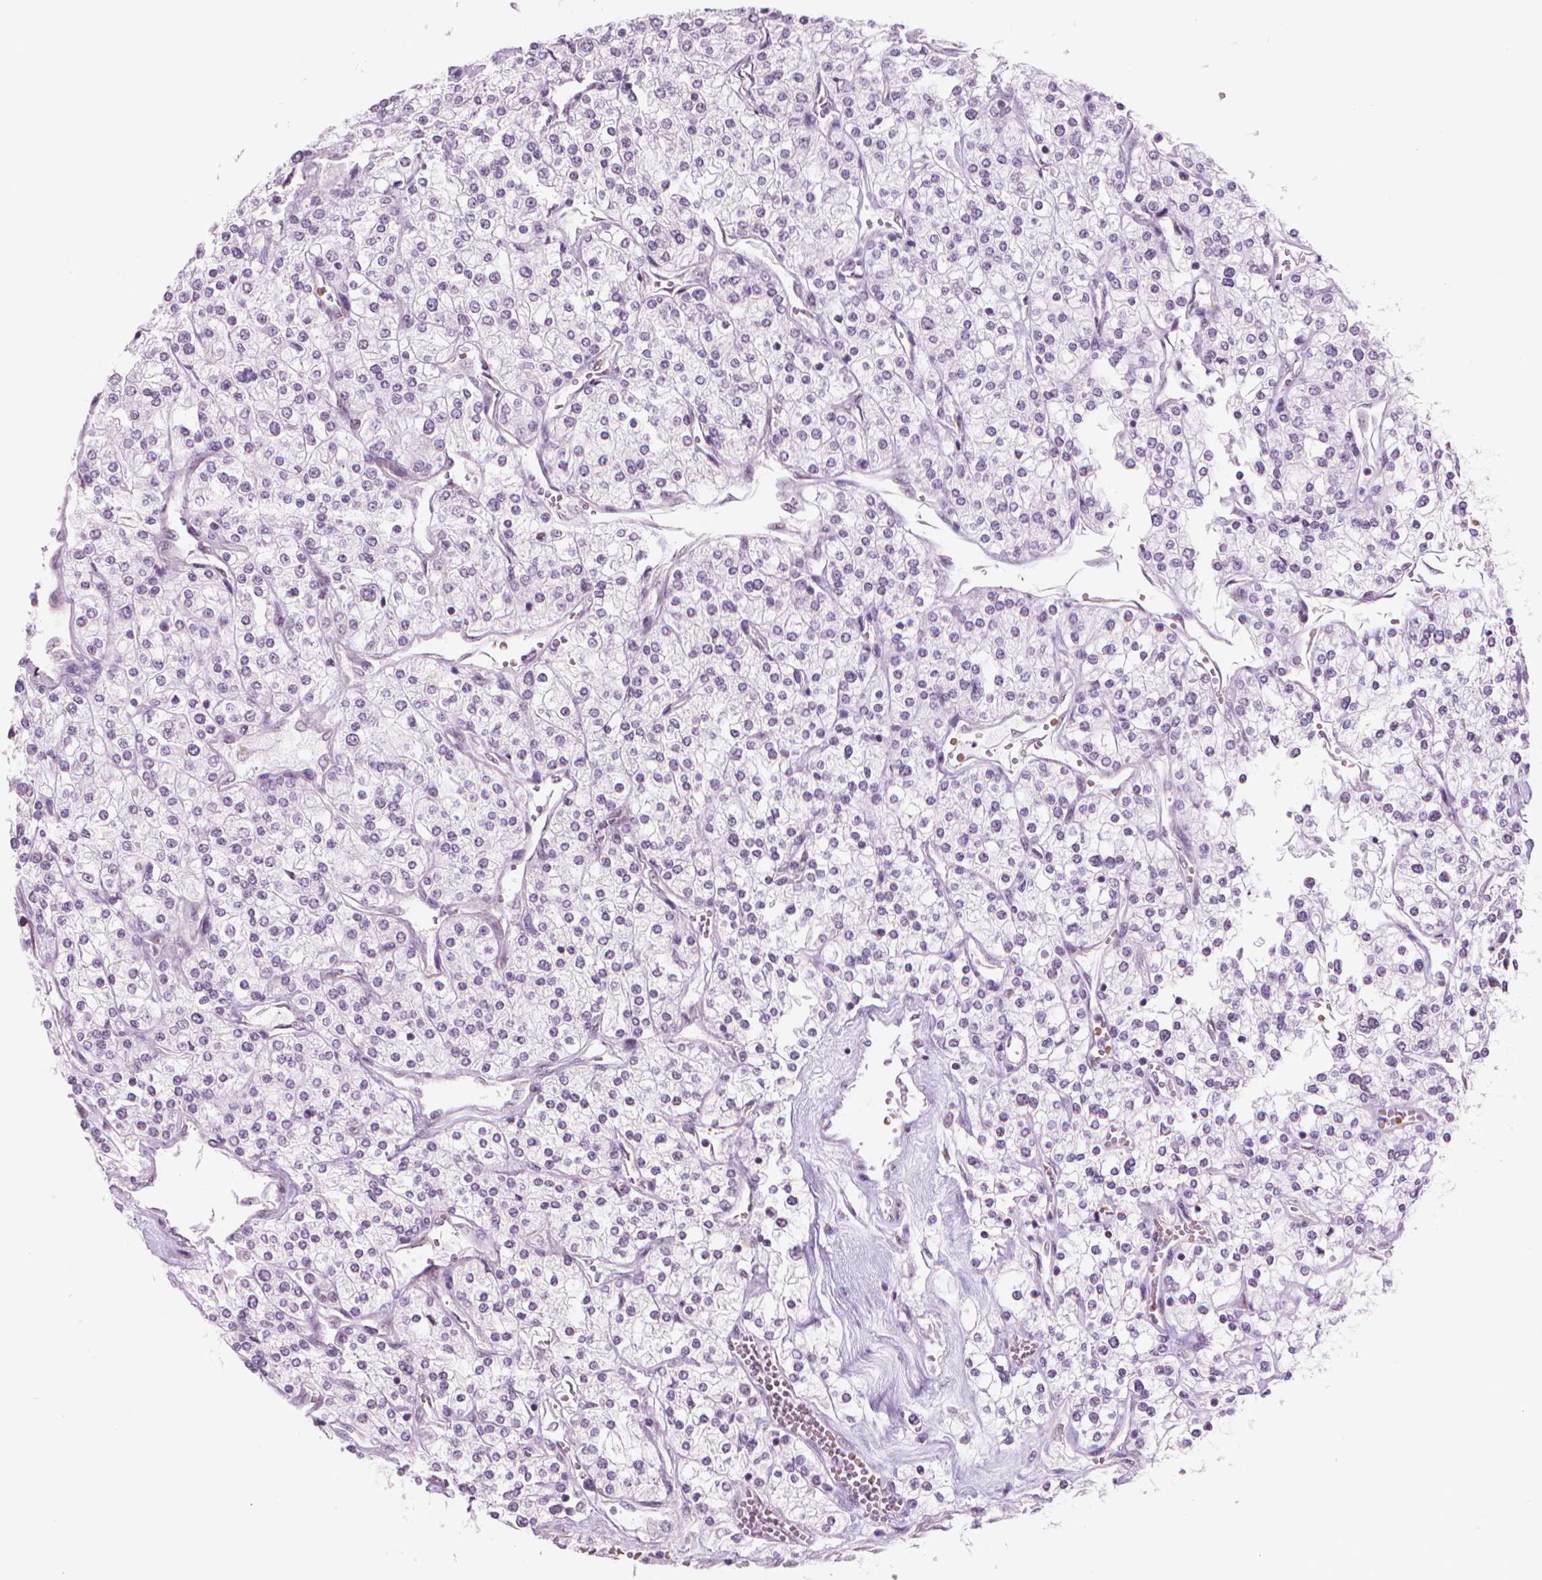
{"staining": {"intensity": "negative", "quantity": "none", "location": "none"}, "tissue": "renal cancer", "cell_type": "Tumor cells", "image_type": "cancer", "snomed": [{"axis": "morphology", "description": "Adenocarcinoma, NOS"}, {"axis": "topography", "description": "Kidney"}], "caption": "Immunohistochemical staining of renal cancer (adenocarcinoma) demonstrates no significant positivity in tumor cells.", "gene": "POLR3D", "patient": {"sex": "male", "age": 80}}